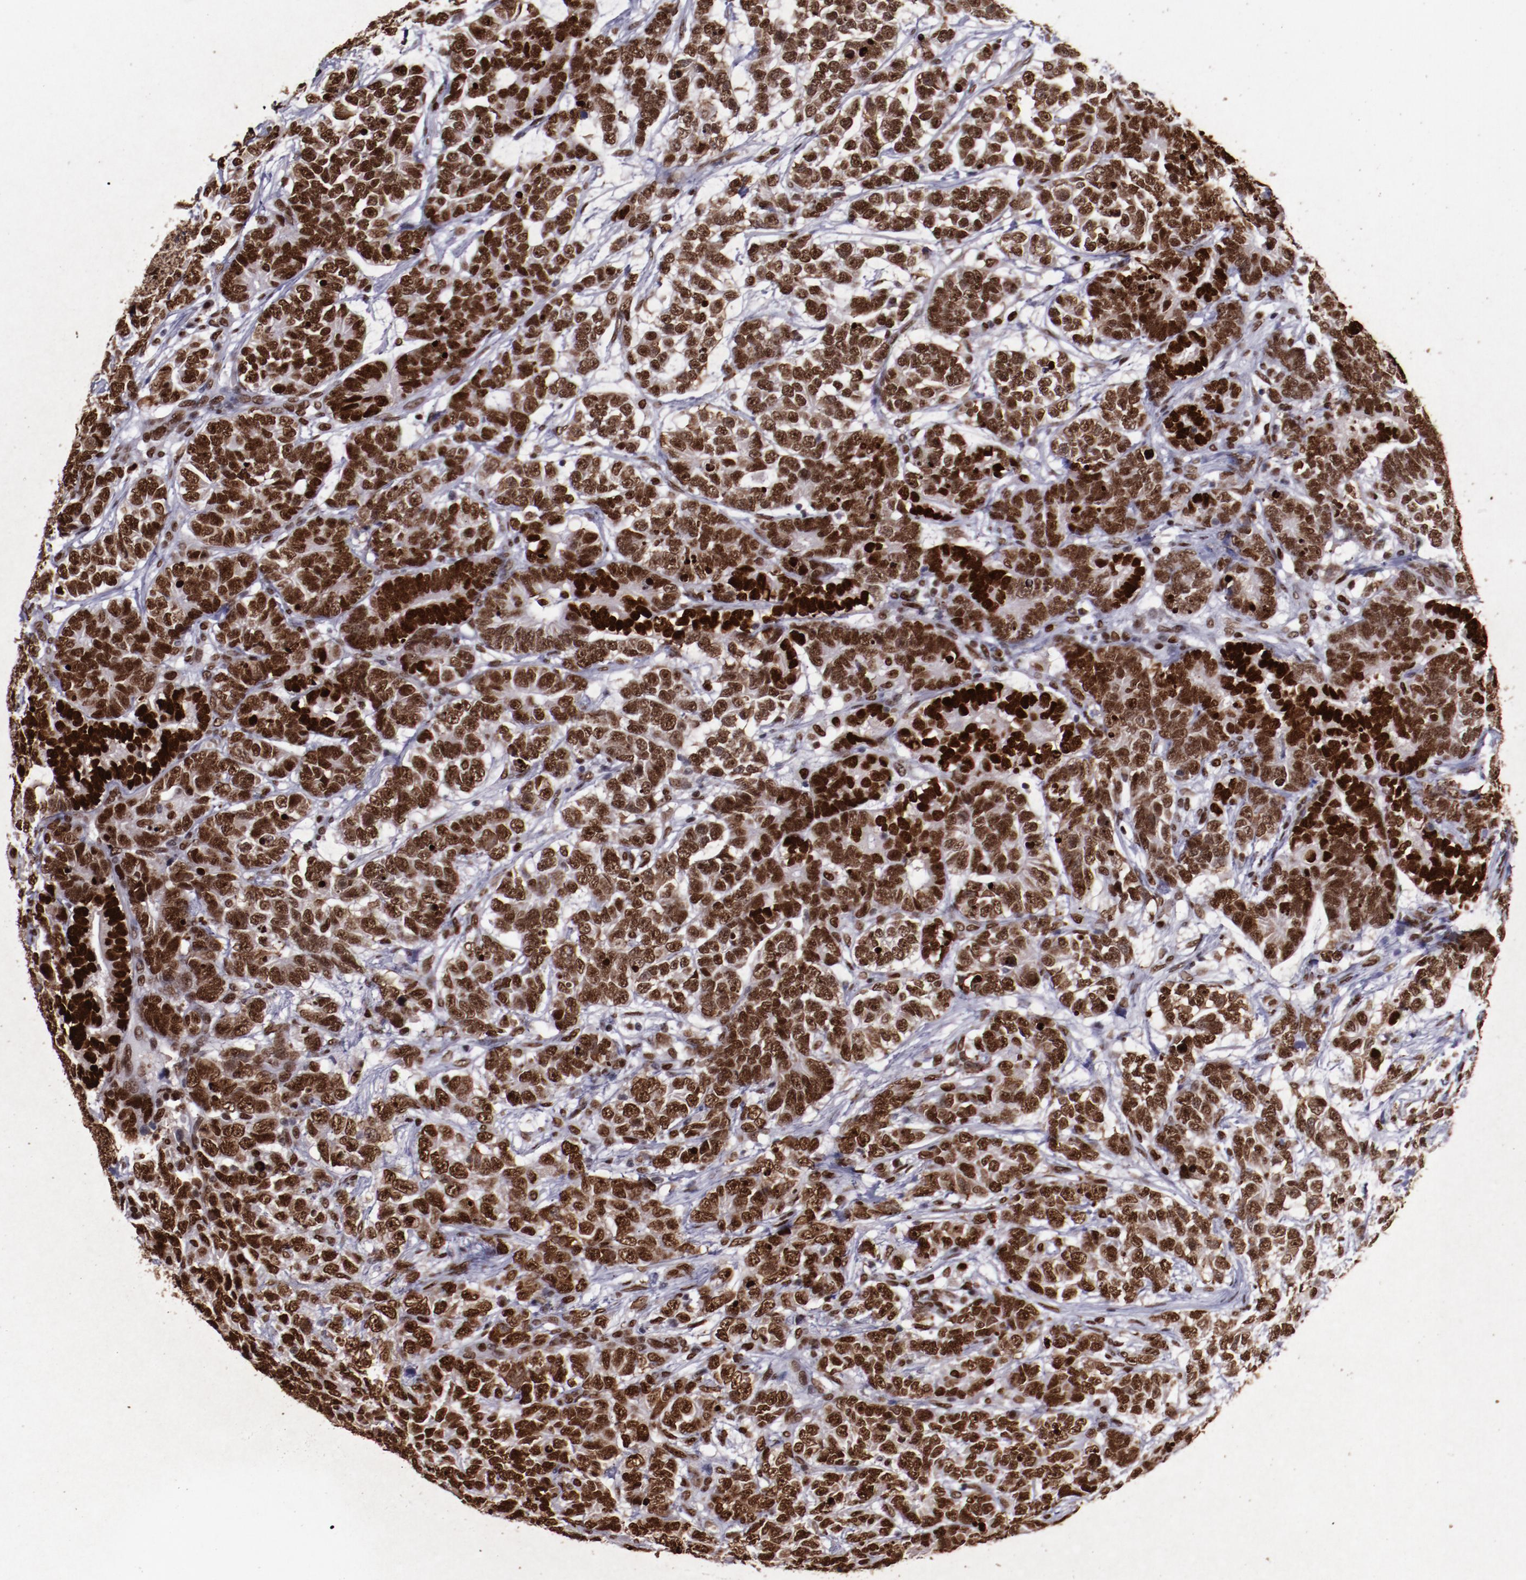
{"staining": {"intensity": "strong", "quantity": ">75%", "location": "nuclear"}, "tissue": "testis cancer", "cell_type": "Tumor cells", "image_type": "cancer", "snomed": [{"axis": "morphology", "description": "Carcinoma, Embryonal, NOS"}, {"axis": "topography", "description": "Testis"}], "caption": "Strong nuclear protein expression is seen in approximately >75% of tumor cells in embryonal carcinoma (testis). The protein of interest is stained brown, and the nuclei are stained in blue (DAB (3,3'-diaminobenzidine) IHC with brightfield microscopy, high magnification).", "gene": "APEX1", "patient": {"sex": "male", "age": 26}}